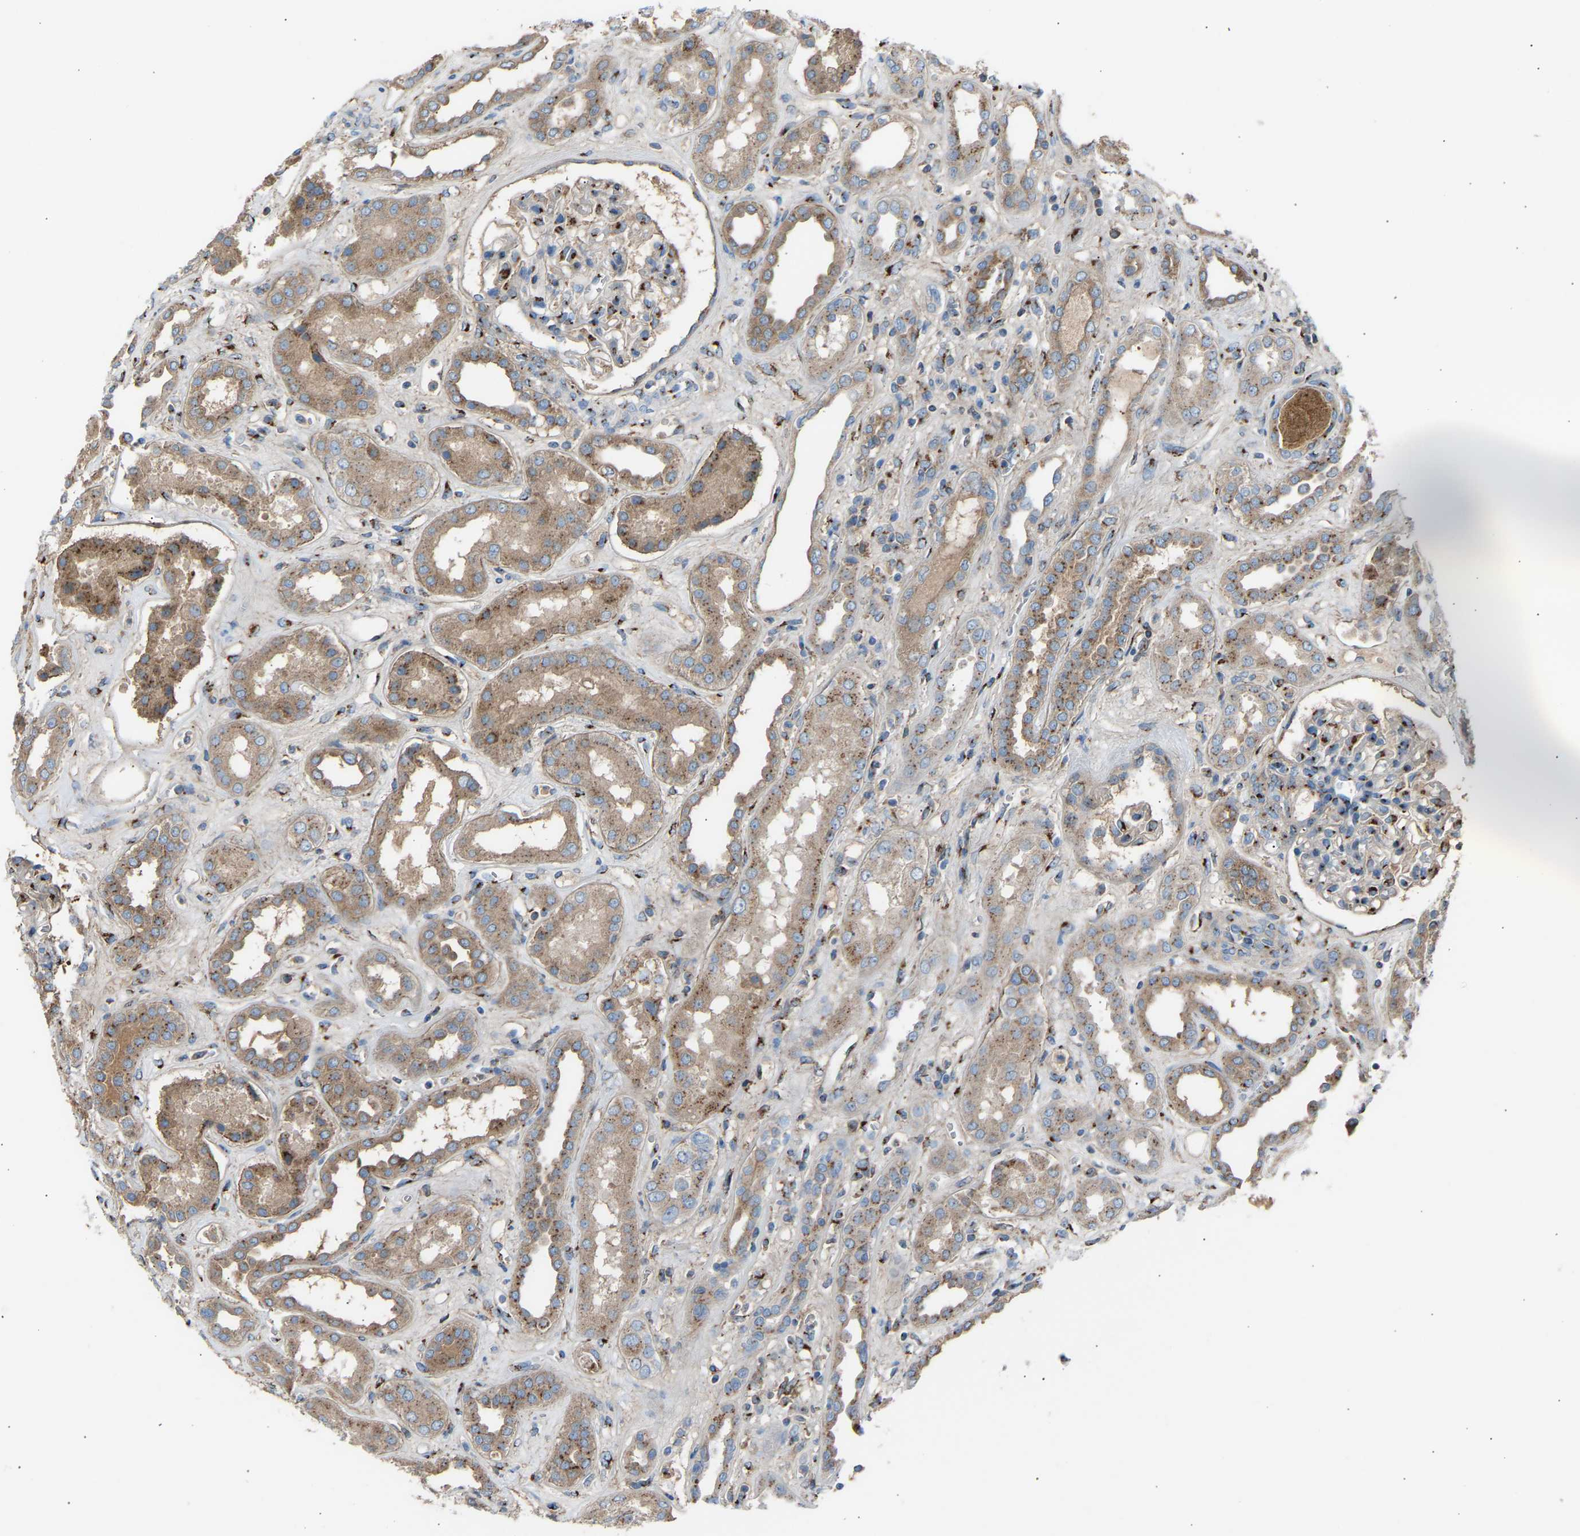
{"staining": {"intensity": "strong", "quantity": "<25%", "location": "cytoplasmic/membranous"}, "tissue": "kidney", "cell_type": "Cells in glomeruli", "image_type": "normal", "snomed": [{"axis": "morphology", "description": "Normal tissue, NOS"}, {"axis": "topography", "description": "Kidney"}], "caption": "Kidney was stained to show a protein in brown. There is medium levels of strong cytoplasmic/membranous expression in approximately <25% of cells in glomeruli. Ihc stains the protein of interest in brown and the nuclei are stained blue.", "gene": "CYREN", "patient": {"sex": "male", "age": 59}}